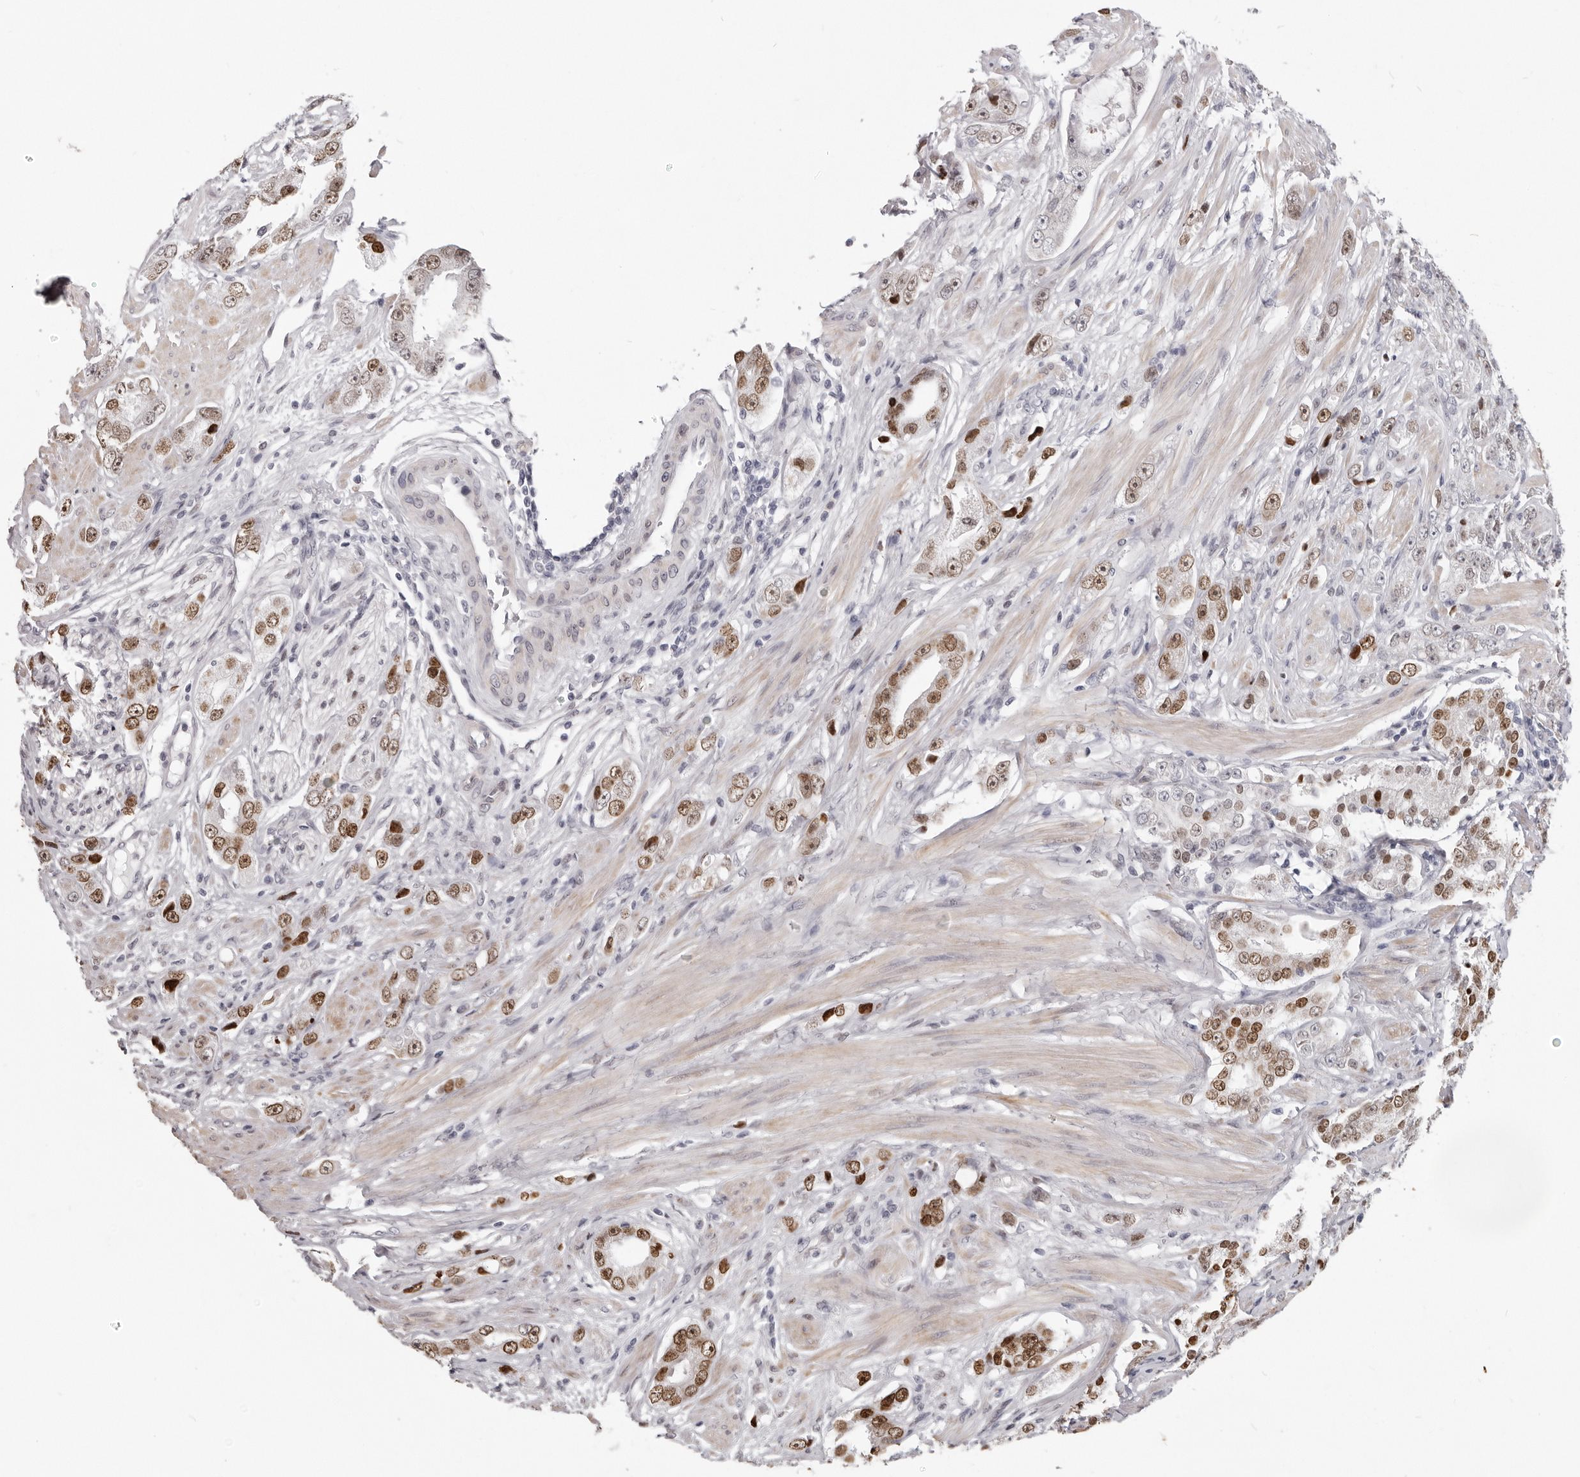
{"staining": {"intensity": "moderate", "quantity": ">75%", "location": "nuclear"}, "tissue": "prostate cancer", "cell_type": "Tumor cells", "image_type": "cancer", "snomed": [{"axis": "morphology", "description": "Adenocarcinoma, Medium grade"}, {"axis": "topography", "description": "Prostate"}], "caption": "Immunohistochemical staining of human prostate medium-grade adenocarcinoma reveals medium levels of moderate nuclear staining in approximately >75% of tumor cells.", "gene": "SRP19", "patient": {"sex": "male", "age": 53}}